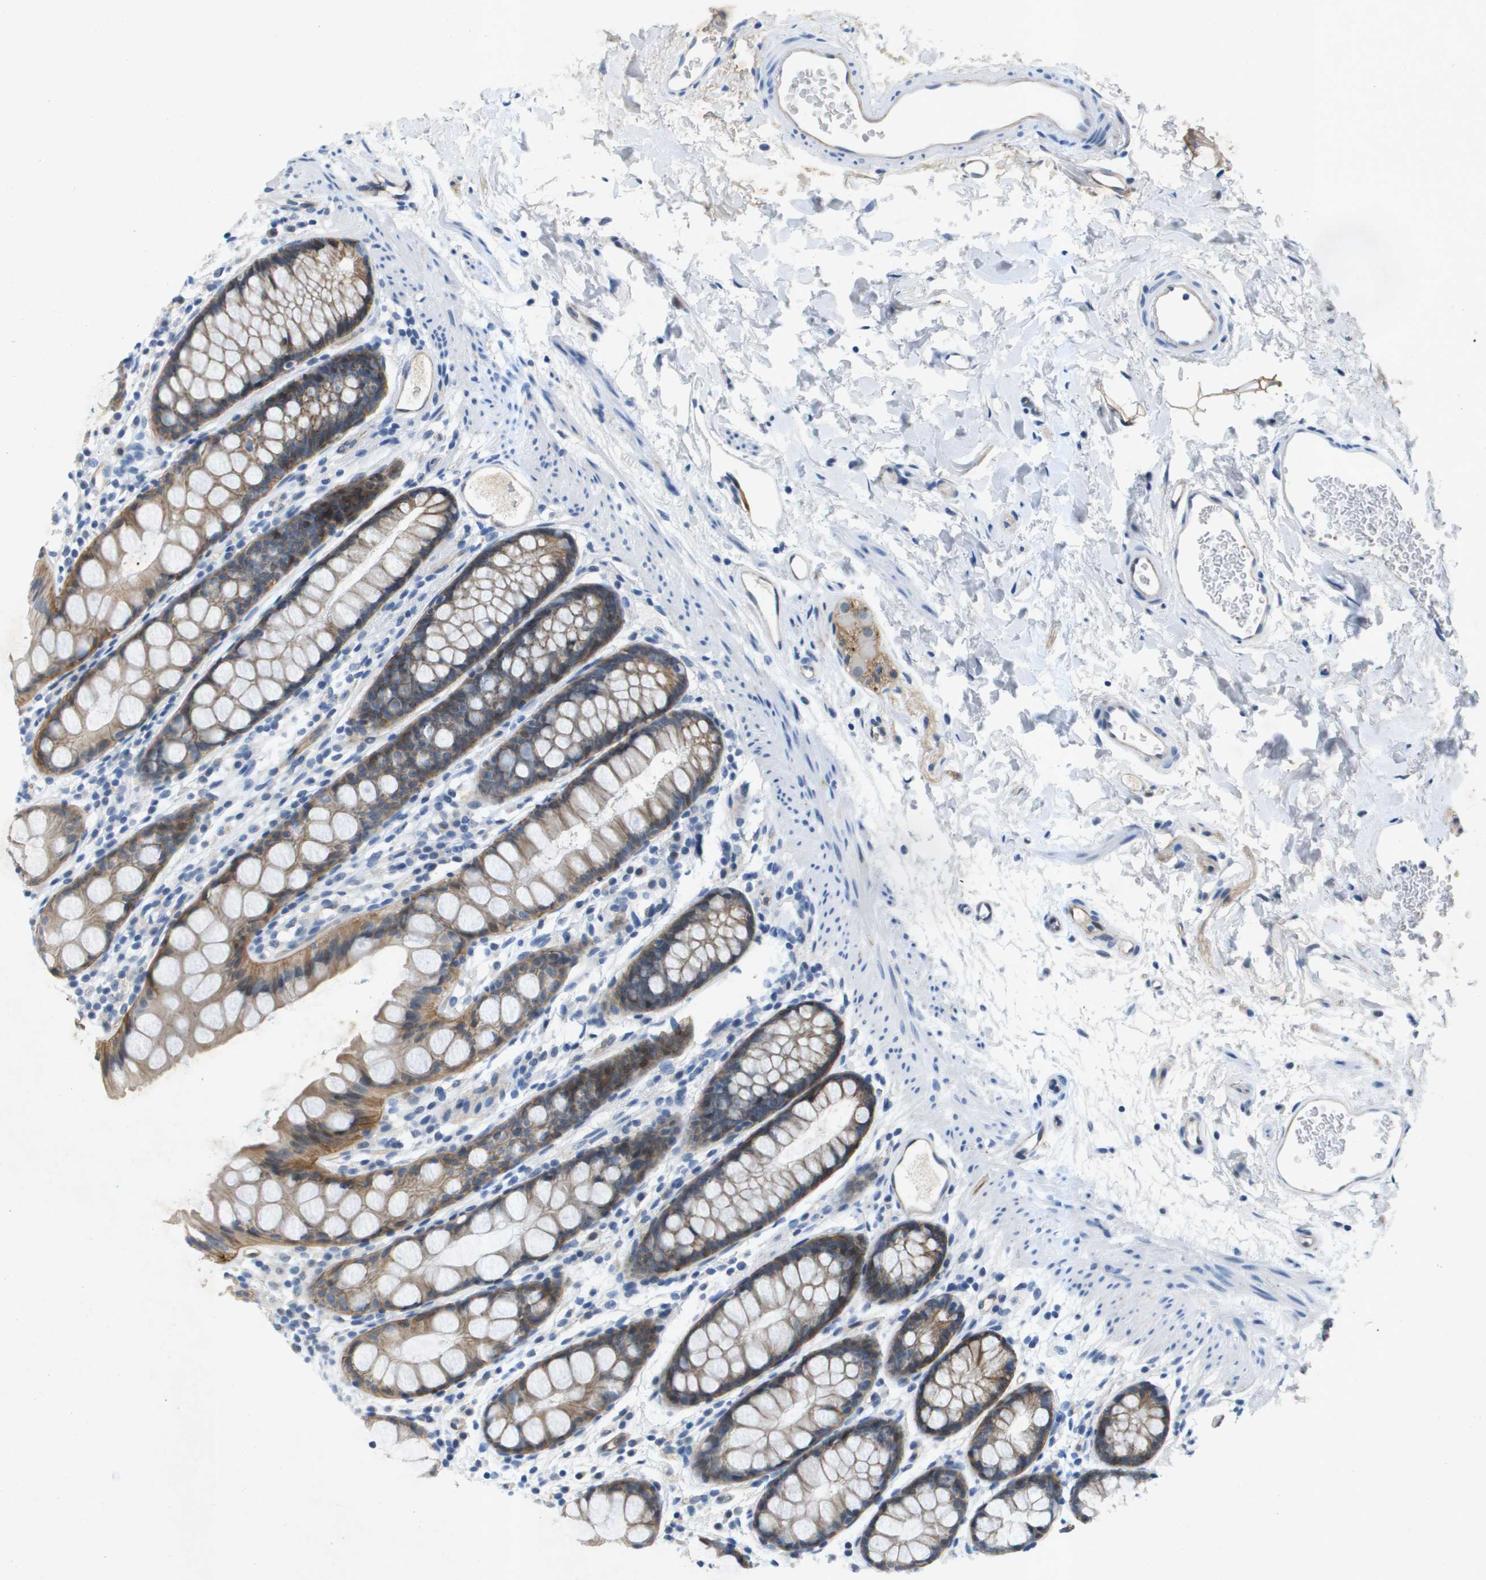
{"staining": {"intensity": "strong", "quantity": ">75%", "location": "cytoplasmic/membranous"}, "tissue": "rectum", "cell_type": "Glandular cells", "image_type": "normal", "snomed": [{"axis": "morphology", "description": "Normal tissue, NOS"}, {"axis": "topography", "description": "Rectum"}], "caption": "The micrograph reveals a brown stain indicating the presence of a protein in the cytoplasmic/membranous of glandular cells in rectum. Using DAB (brown) and hematoxylin (blue) stains, captured at high magnification using brightfield microscopy.", "gene": "ITGA6", "patient": {"sex": "female", "age": 65}}